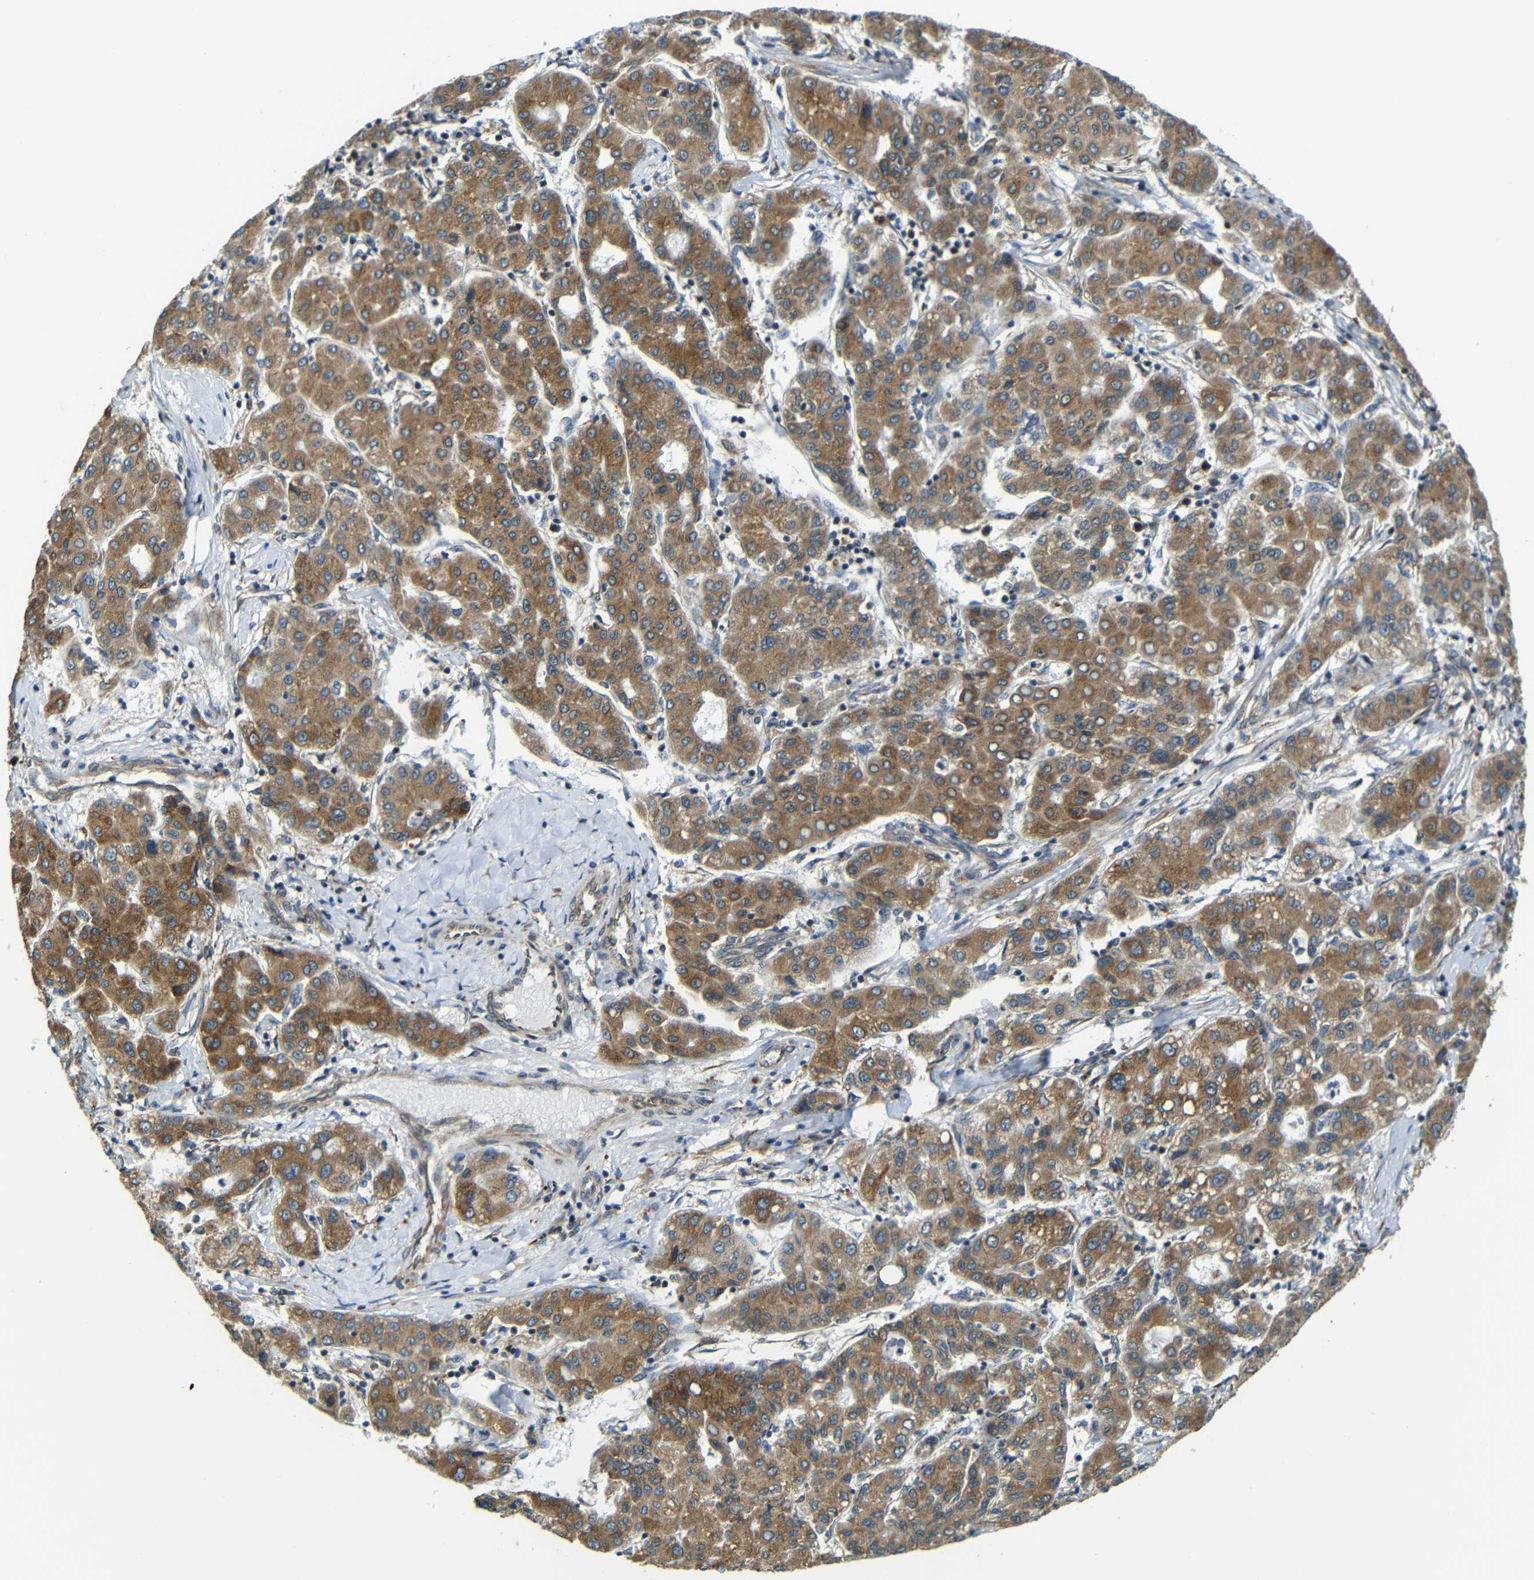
{"staining": {"intensity": "moderate", "quantity": ">75%", "location": "cytoplasmic/membranous"}, "tissue": "liver cancer", "cell_type": "Tumor cells", "image_type": "cancer", "snomed": [{"axis": "morphology", "description": "Carcinoma, Hepatocellular, NOS"}, {"axis": "topography", "description": "Liver"}], "caption": "Immunohistochemical staining of hepatocellular carcinoma (liver) displays medium levels of moderate cytoplasmic/membranous expression in approximately >75% of tumor cells.", "gene": "VAPB", "patient": {"sex": "male", "age": 65}}